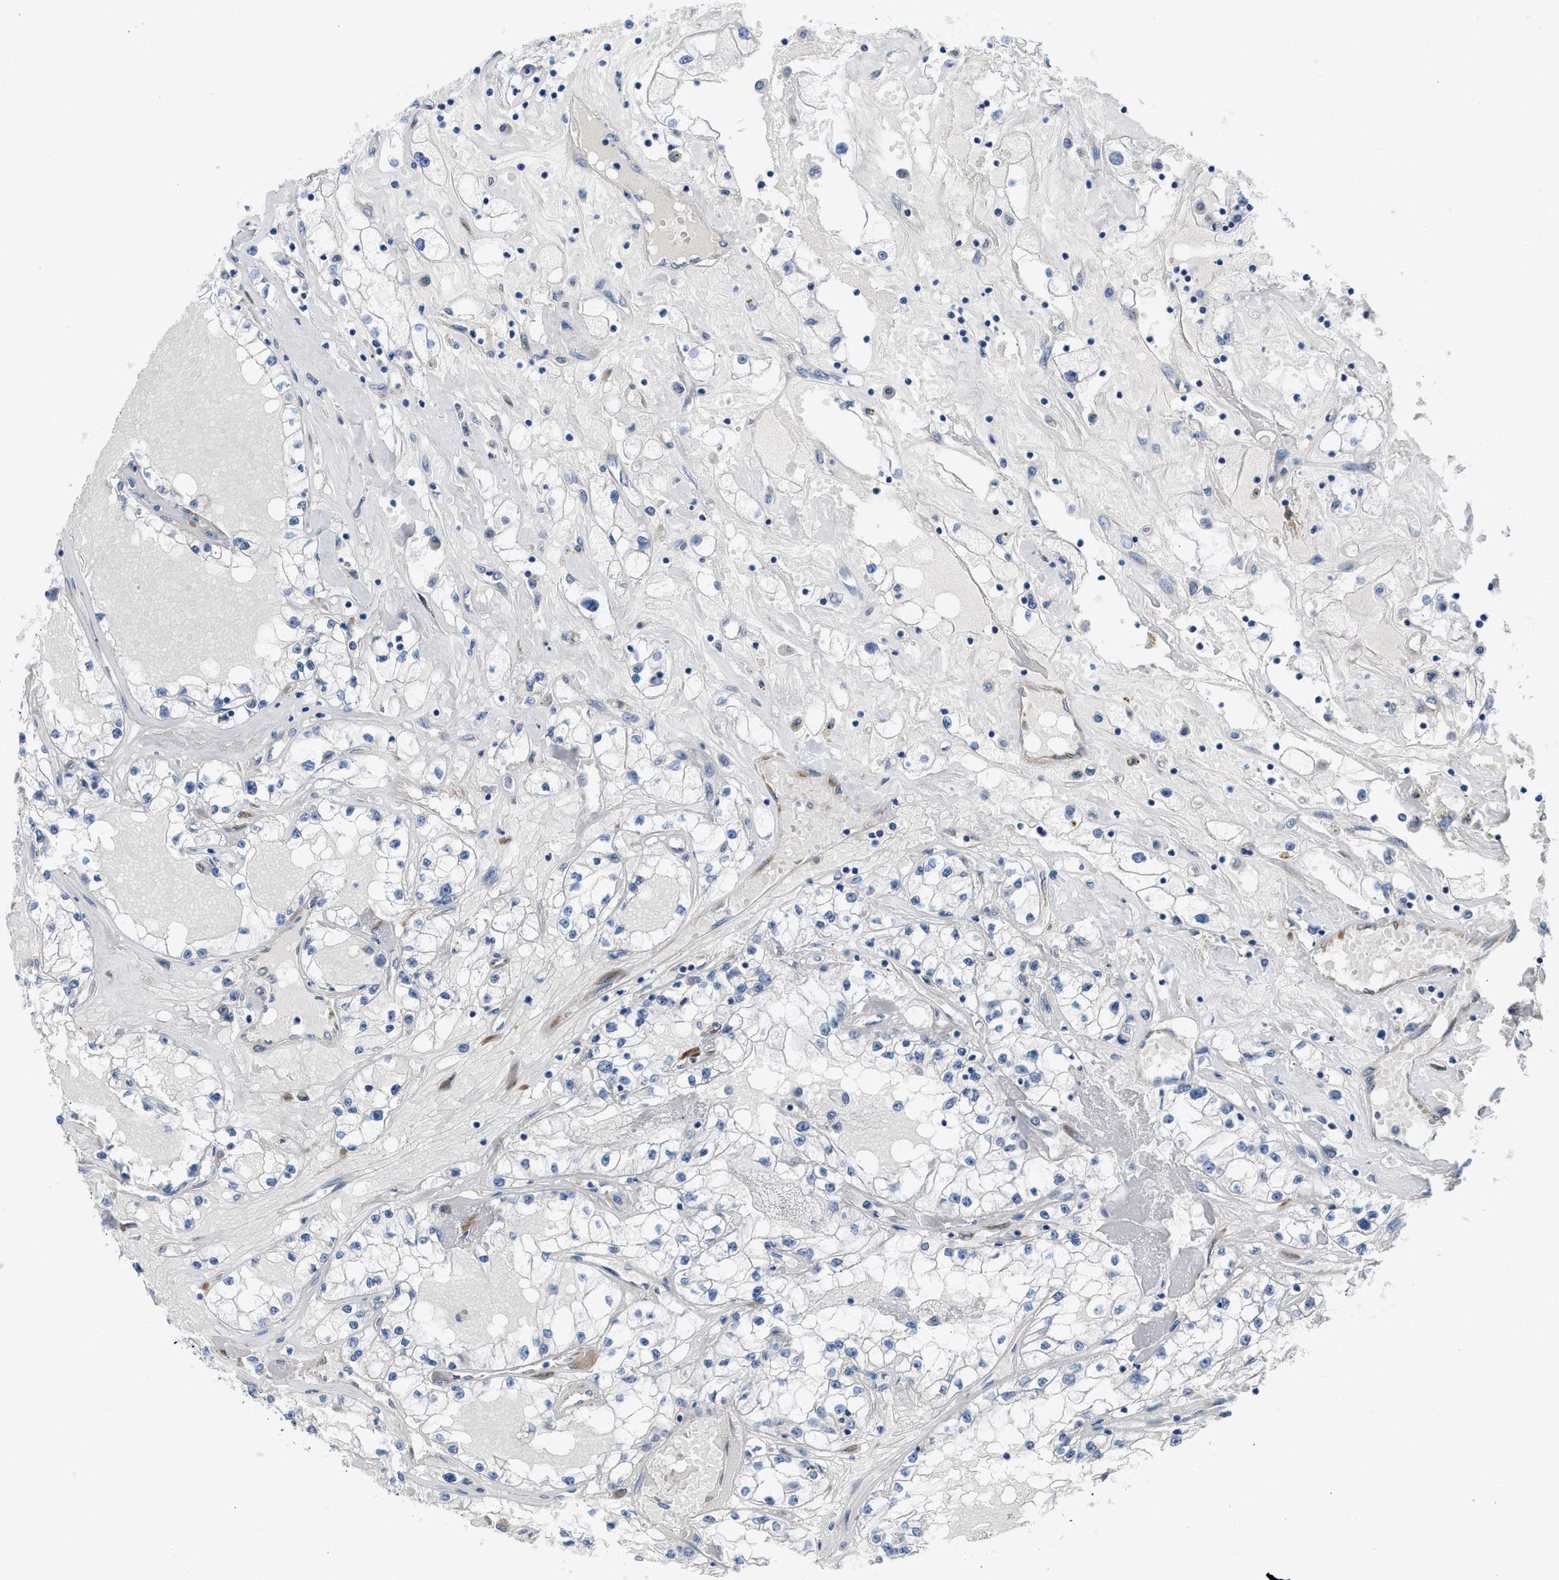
{"staining": {"intensity": "negative", "quantity": "none", "location": "none"}, "tissue": "renal cancer", "cell_type": "Tumor cells", "image_type": "cancer", "snomed": [{"axis": "morphology", "description": "Adenocarcinoma, NOS"}, {"axis": "topography", "description": "Kidney"}], "caption": "The immunohistochemistry (IHC) photomicrograph has no significant expression in tumor cells of adenocarcinoma (renal) tissue.", "gene": "BNC2", "patient": {"sex": "male", "age": 56}}